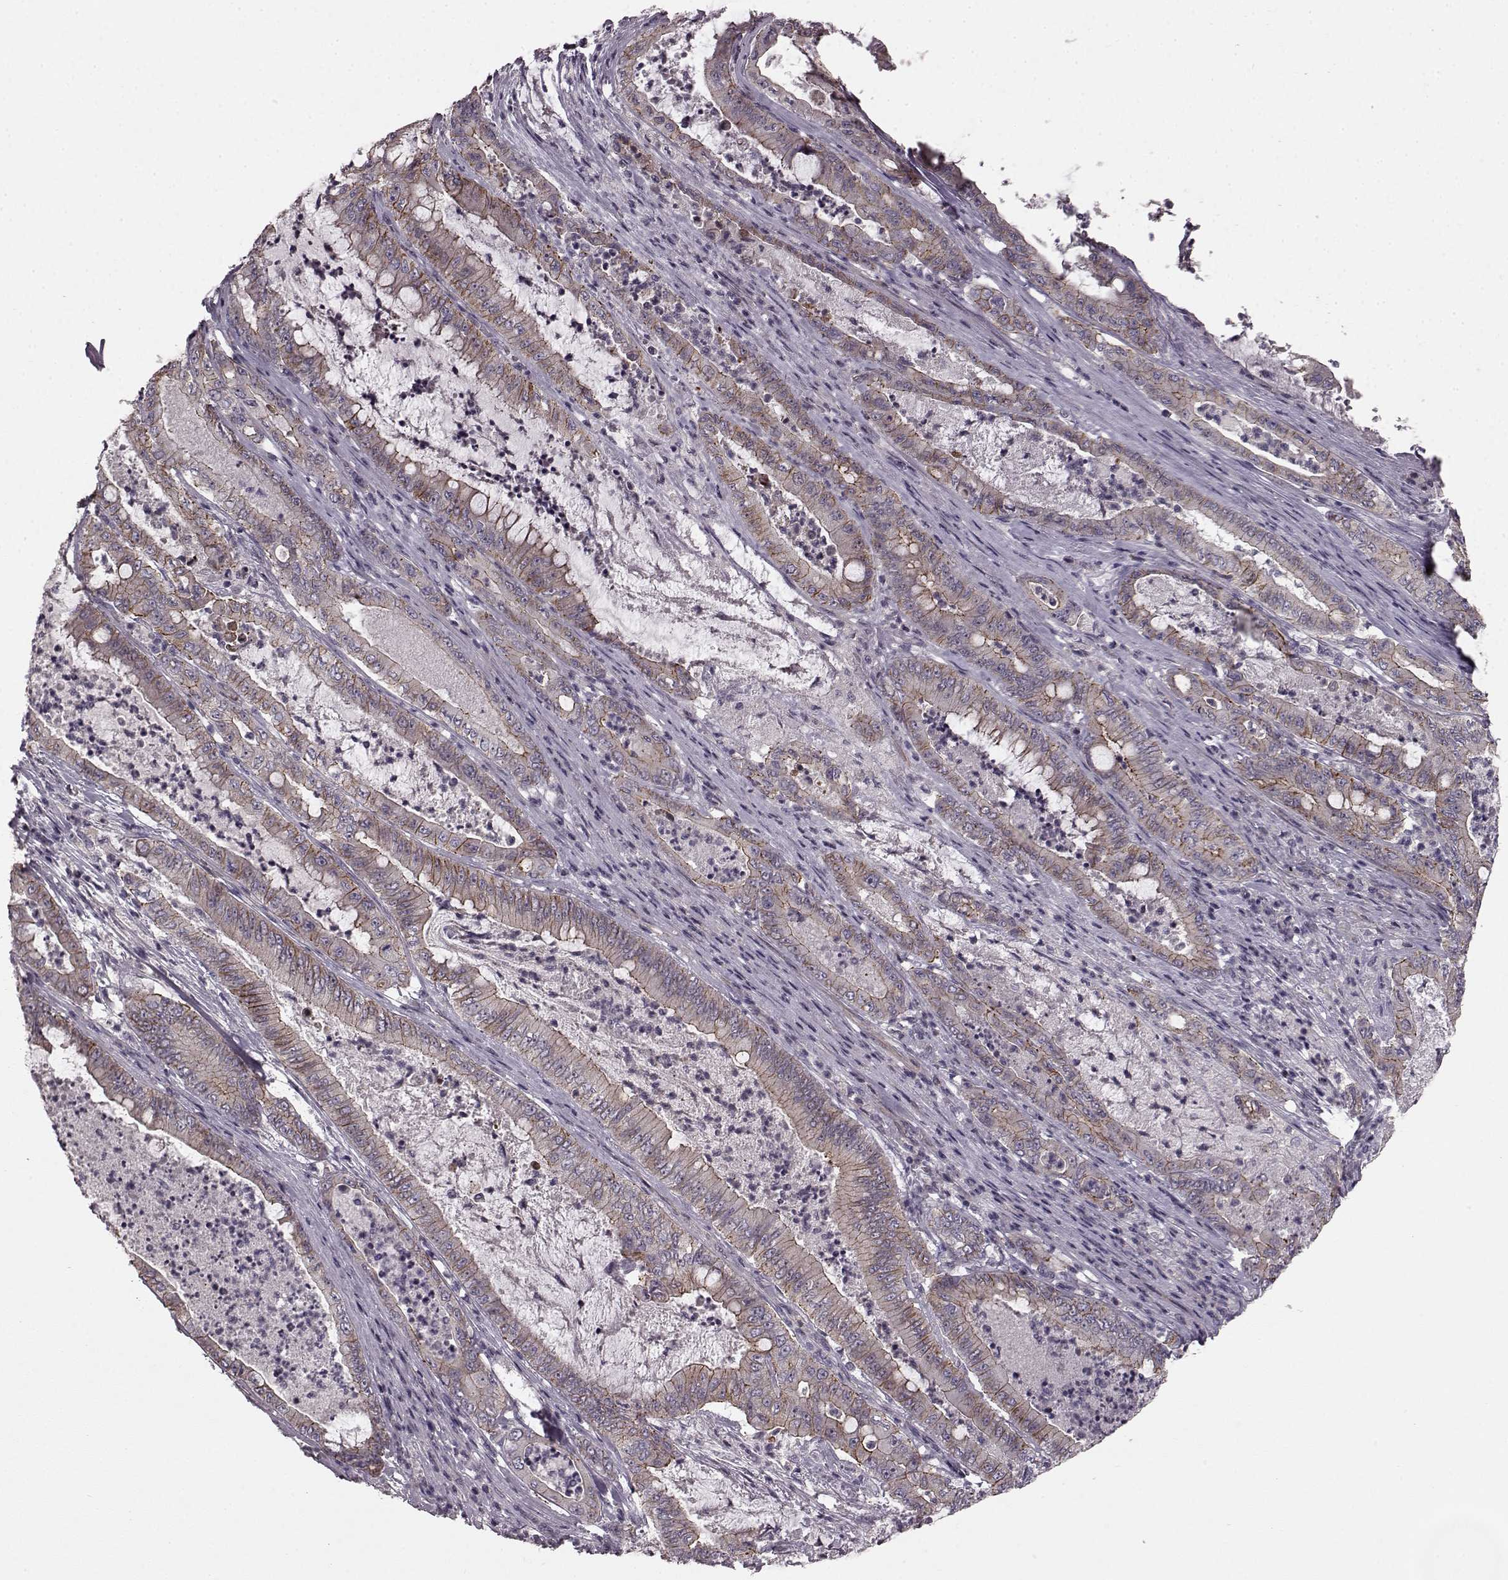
{"staining": {"intensity": "moderate", "quantity": "25%-75%", "location": "cytoplasmic/membranous"}, "tissue": "pancreatic cancer", "cell_type": "Tumor cells", "image_type": "cancer", "snomed": [{"axis": "morphology", "description": "Adenocarcinoma, NOS"}, {"axis": "topography", "description": "Pancreas"}], "caption": "The histopathology image shows immunohistochemical staining of pancreatic cancer (adenocarcinoma). There is moderate cytoplasmic/membranous staining is identified in about 25%-75% of tumor cells.", "gene": "SLC22A18", "patient": {"sex": "male", "age": 71}}